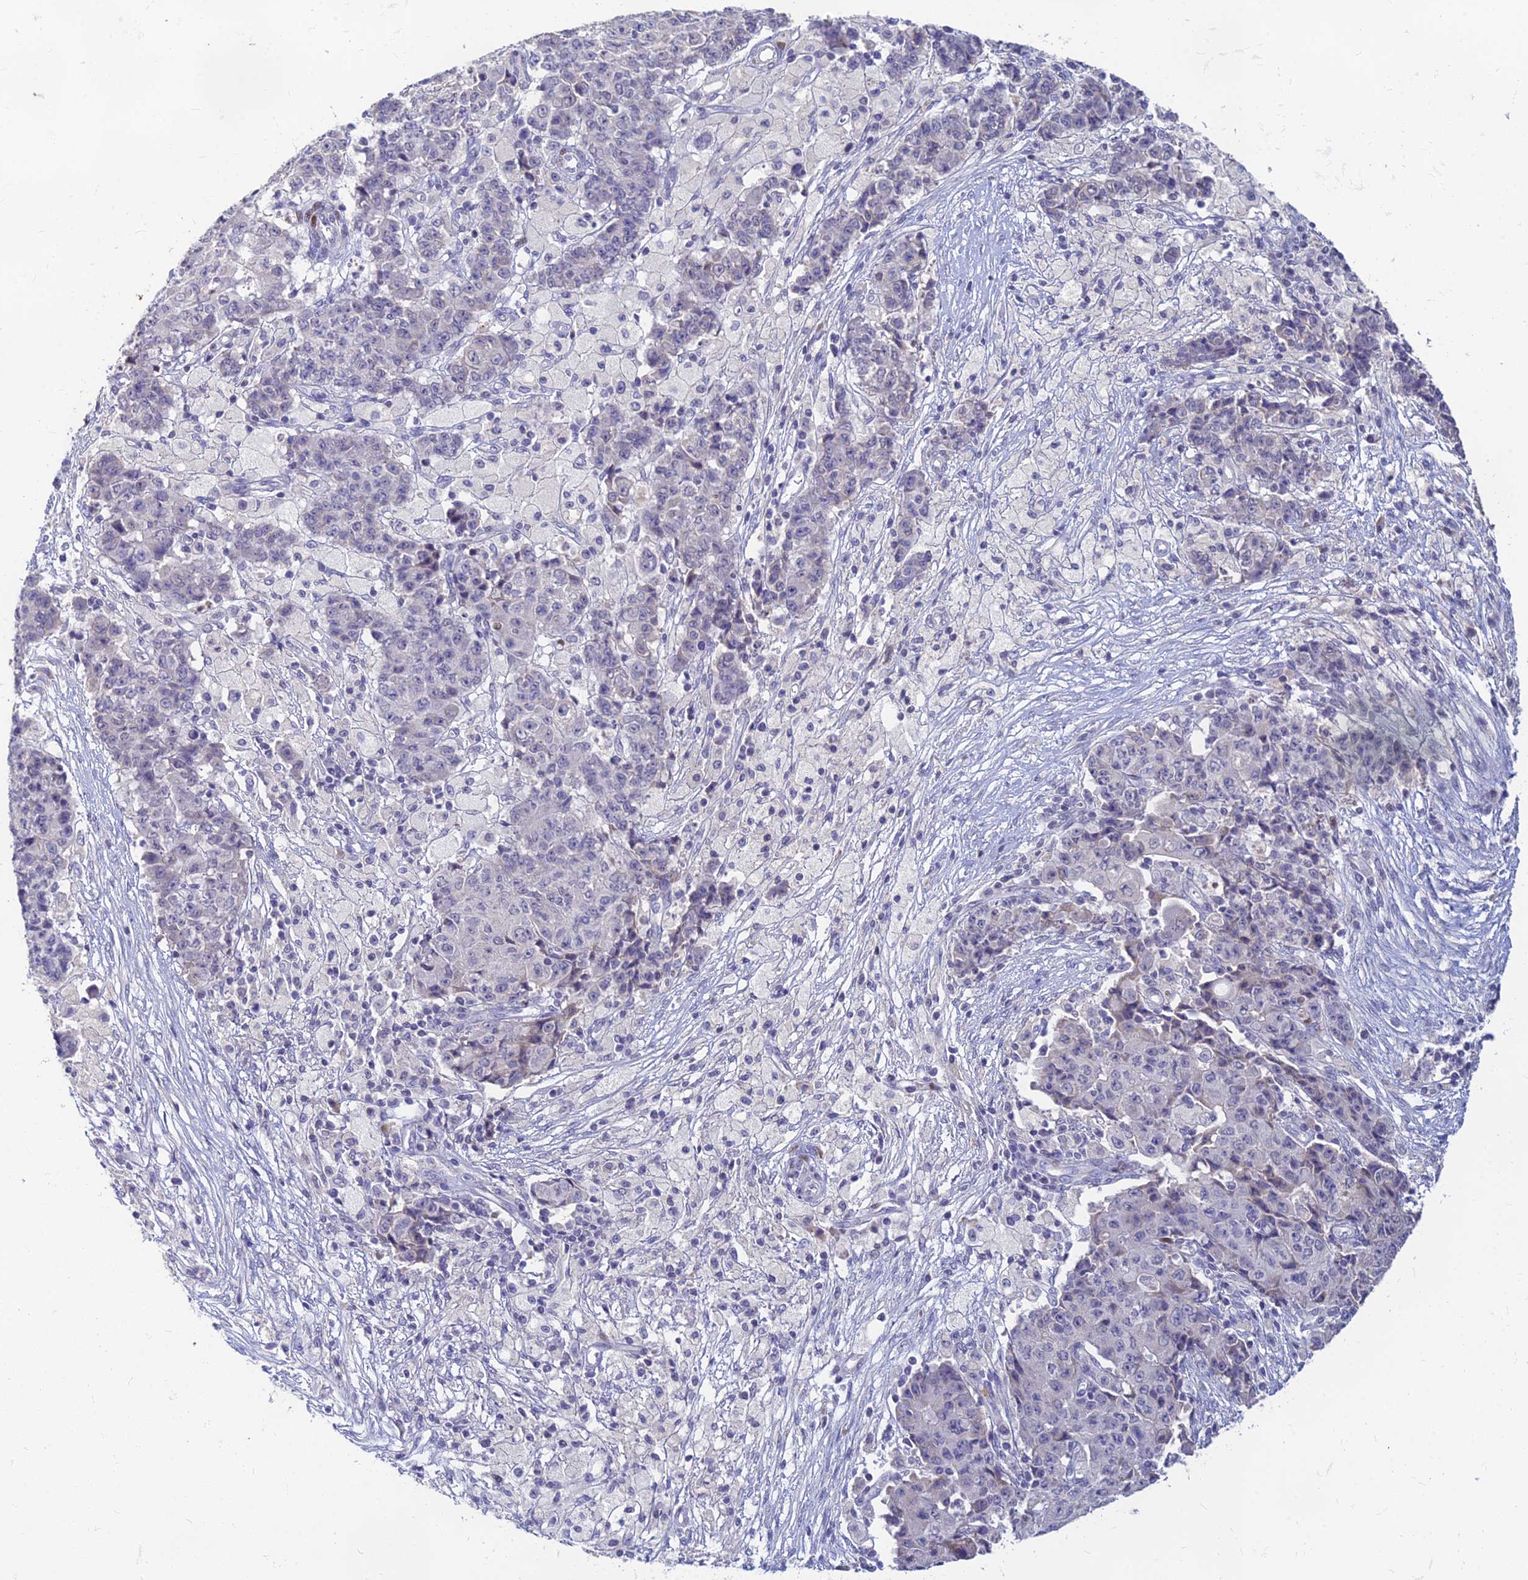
{"staining": {"intensity": "negative", "quantity": "none", "location": "none"}, "tissue": "ovarian cancer", "cell_type": "Tumor cells", "image_type": "cancer", "snomed": [{"axis": "morphology", "description": "Carcinoma, endometroid"}, {"axis": "topography", "description": "Ovary"}], "caption": "The image exhibits no staining of tumor cells in ovarian cancer. (DAB IHC with hematoxylin counter stain).", "gene": "GOLGA6D", "patient": {"sex": "female", "age": 42}}